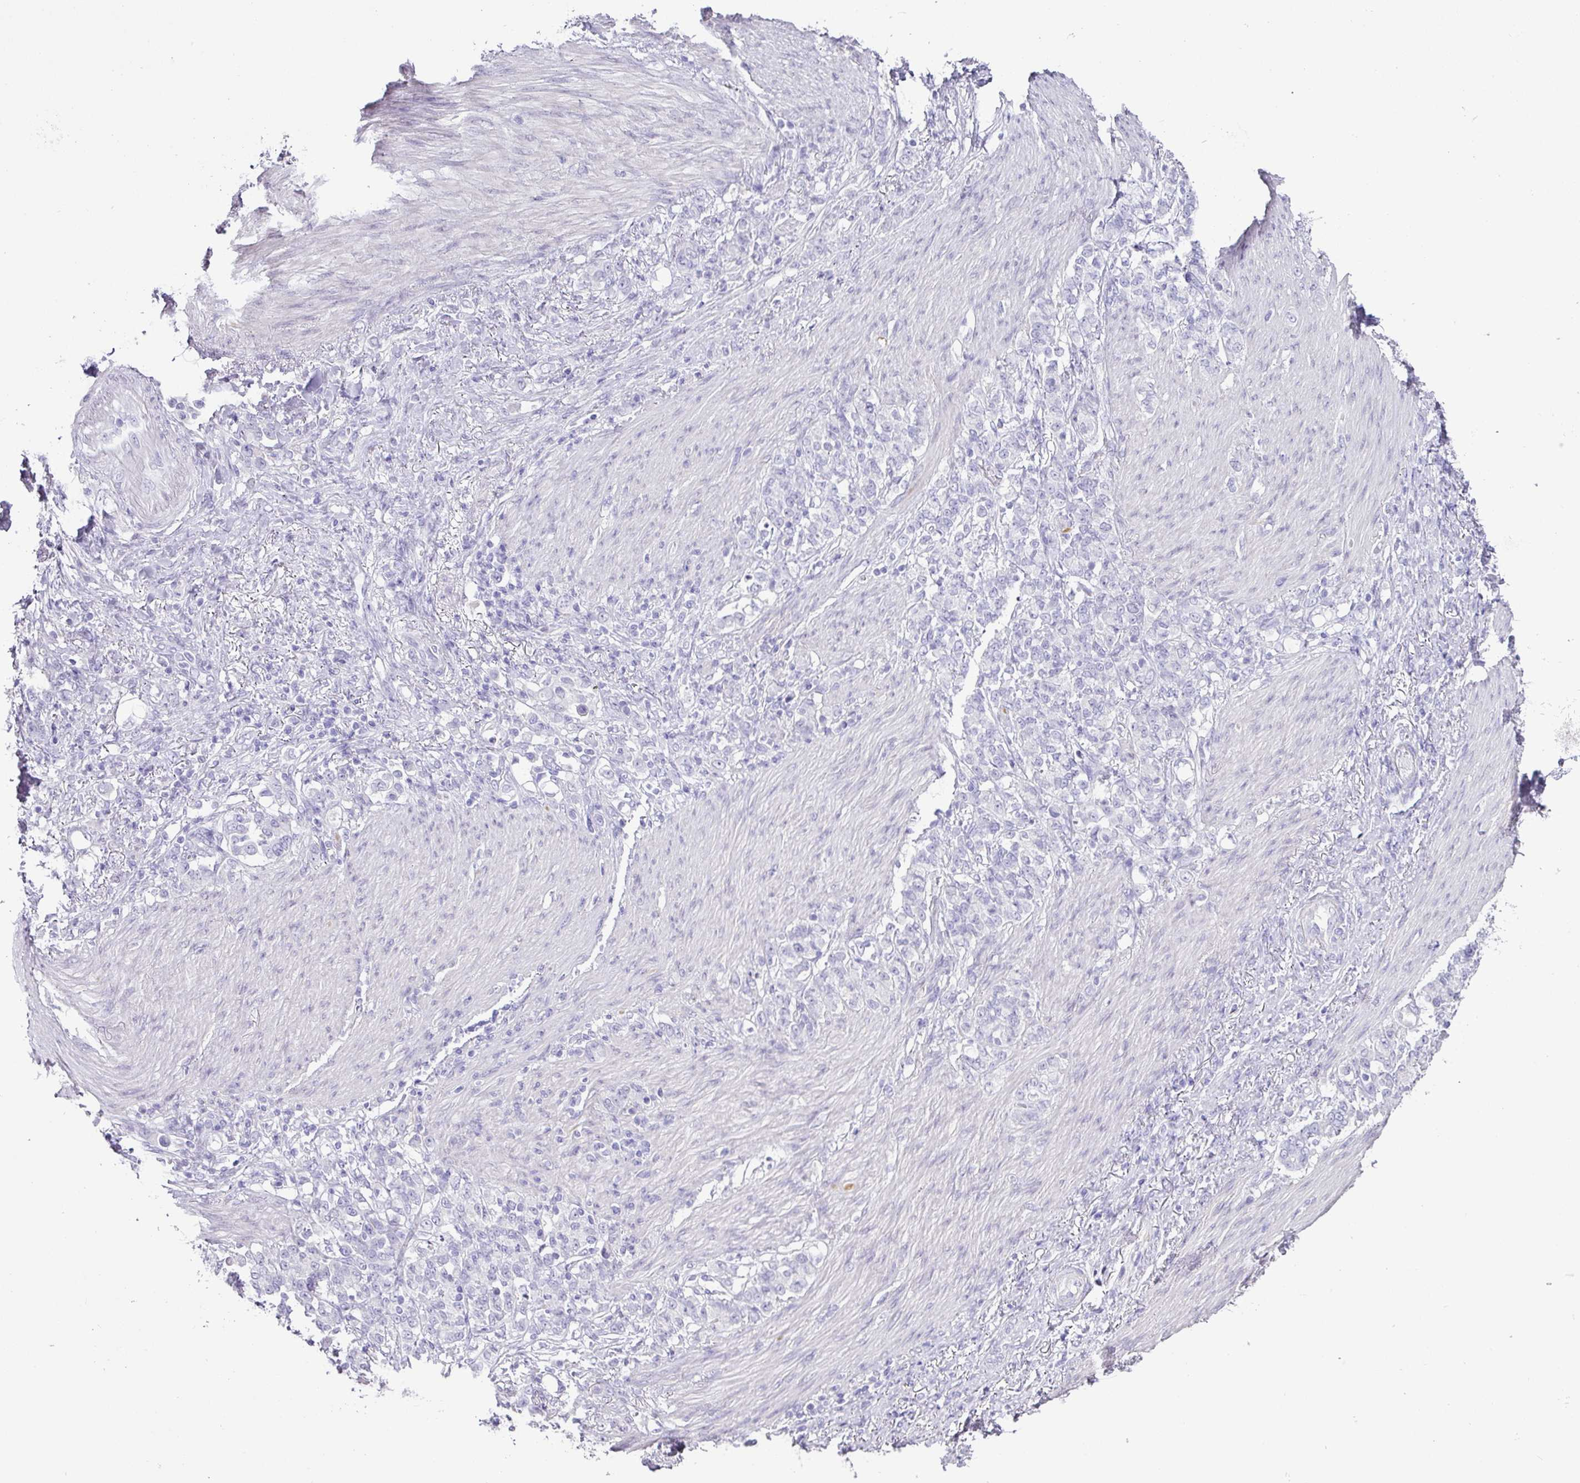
{"staining": {"intensity": "negative", "quantity": "none", "location": "none"}, "tissue": "stomach cancer", "cell_type": "Tumor cells", "image_type": "cancer", "snomed": [{"axis": "morphology", "description": "Adenocarcinoma, NOS"}, {"axis": "topography", "description": "Stomach"}], "caption": "Stomach cancer (adenocarcinoma) was stained to show a protein in brown. There is no significant positivity in tumor cells.", "gene": "BCL11A", "patient": {"sex": "female", "age": 79}}